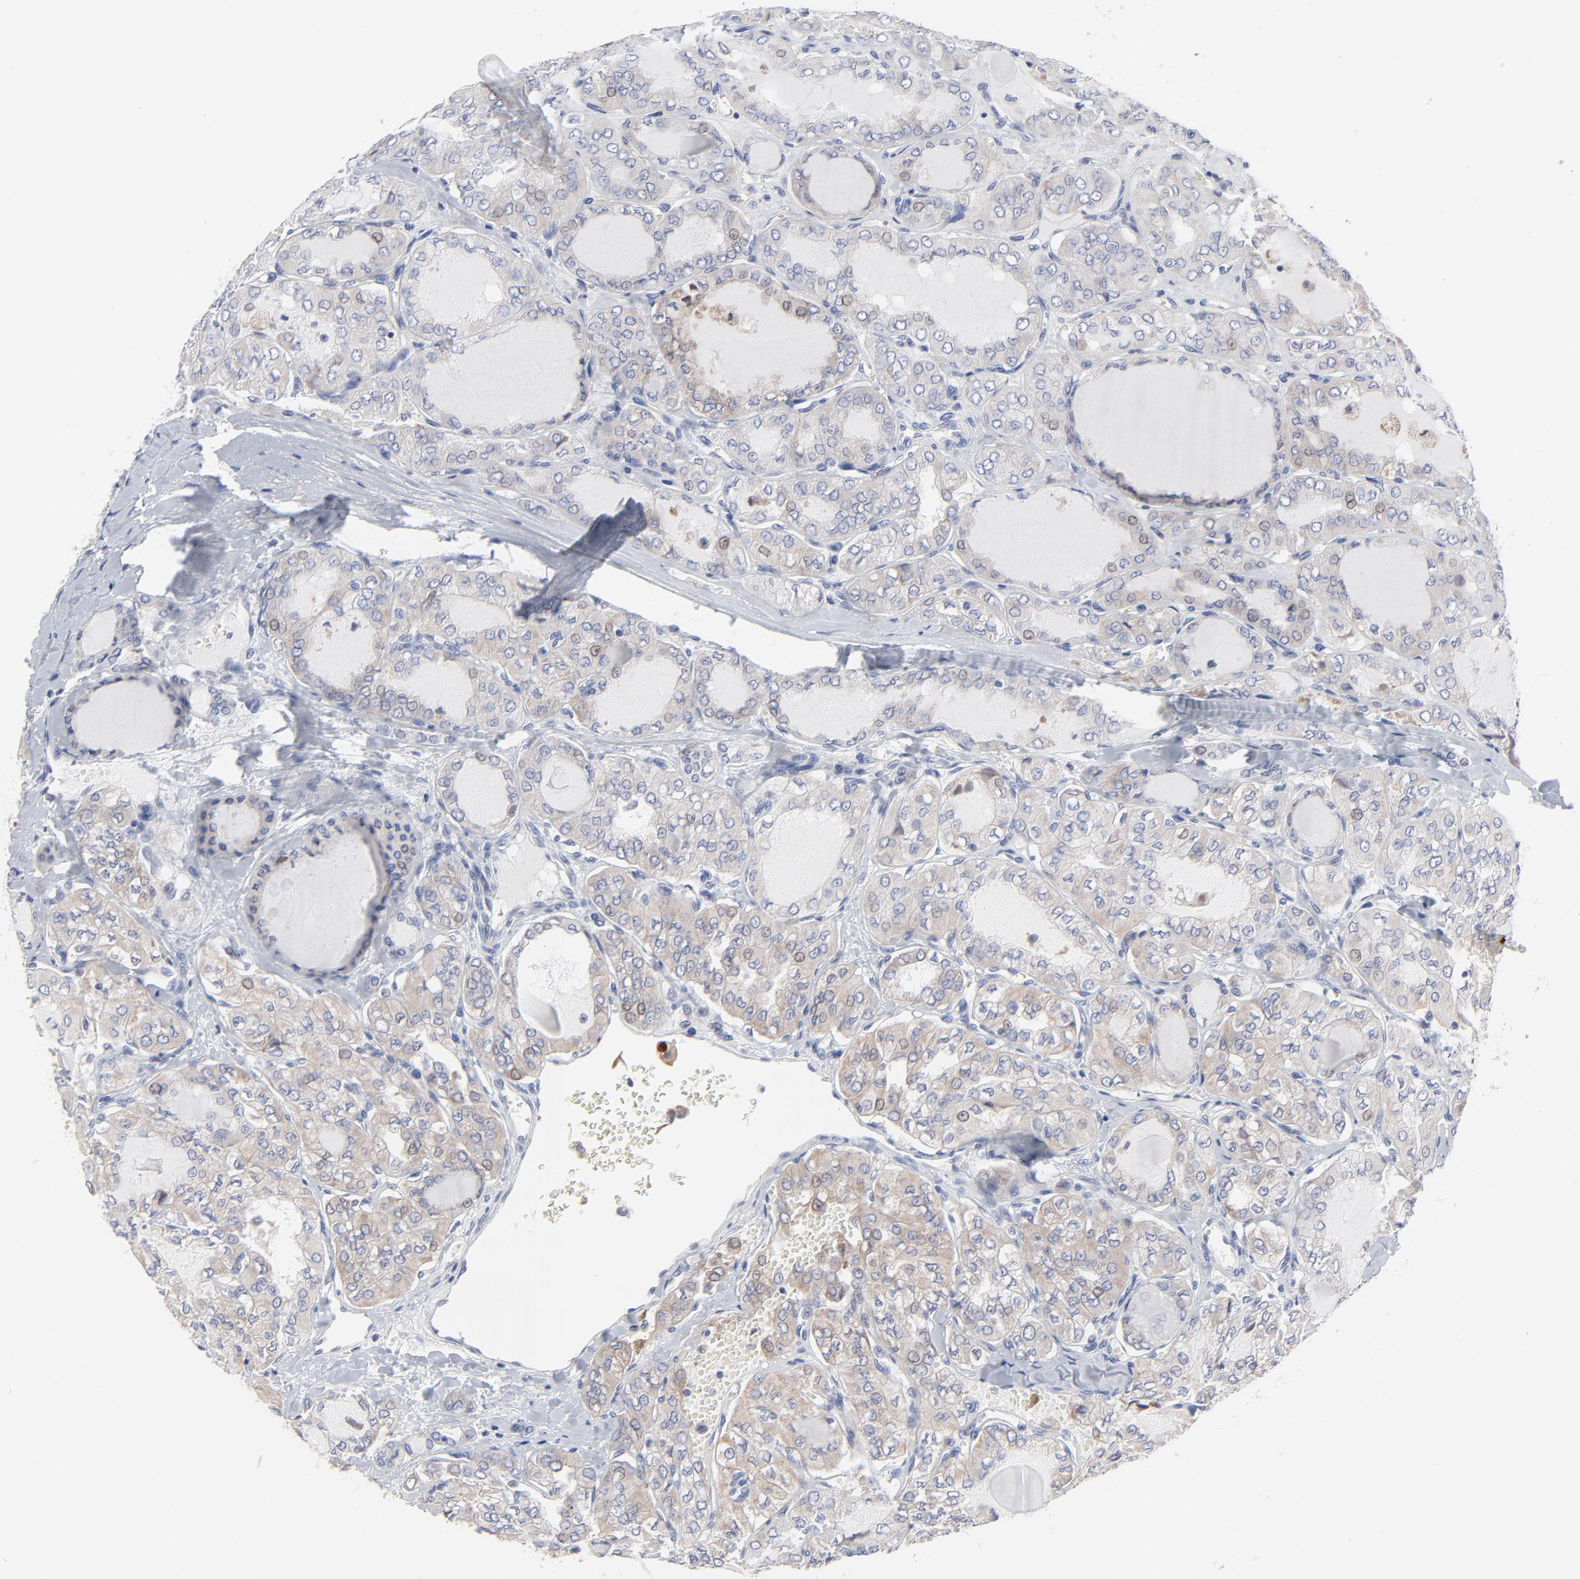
{"staining": {"intensity": "weak", "quantity": ">75%", "location": "cytoplasmic/membranous"}, "tissue": "thyroid cancer", "cell_type": "Tumor cells", "image_type": "cancer", "snomed": [{"axis": "morphology", "description": "Papillary adenocarcinoma, NOS"}, {"axis": "topography", "description": "Thyroid gland"}], "caption": "The immunohistochemical stain labels weak cytoplasmic/membranous staining in tumor cells of thyroid papillary adenocarcinoma tissue.", "gene": "TRIM22", "patient": {"sex": "male", "age": 20}}